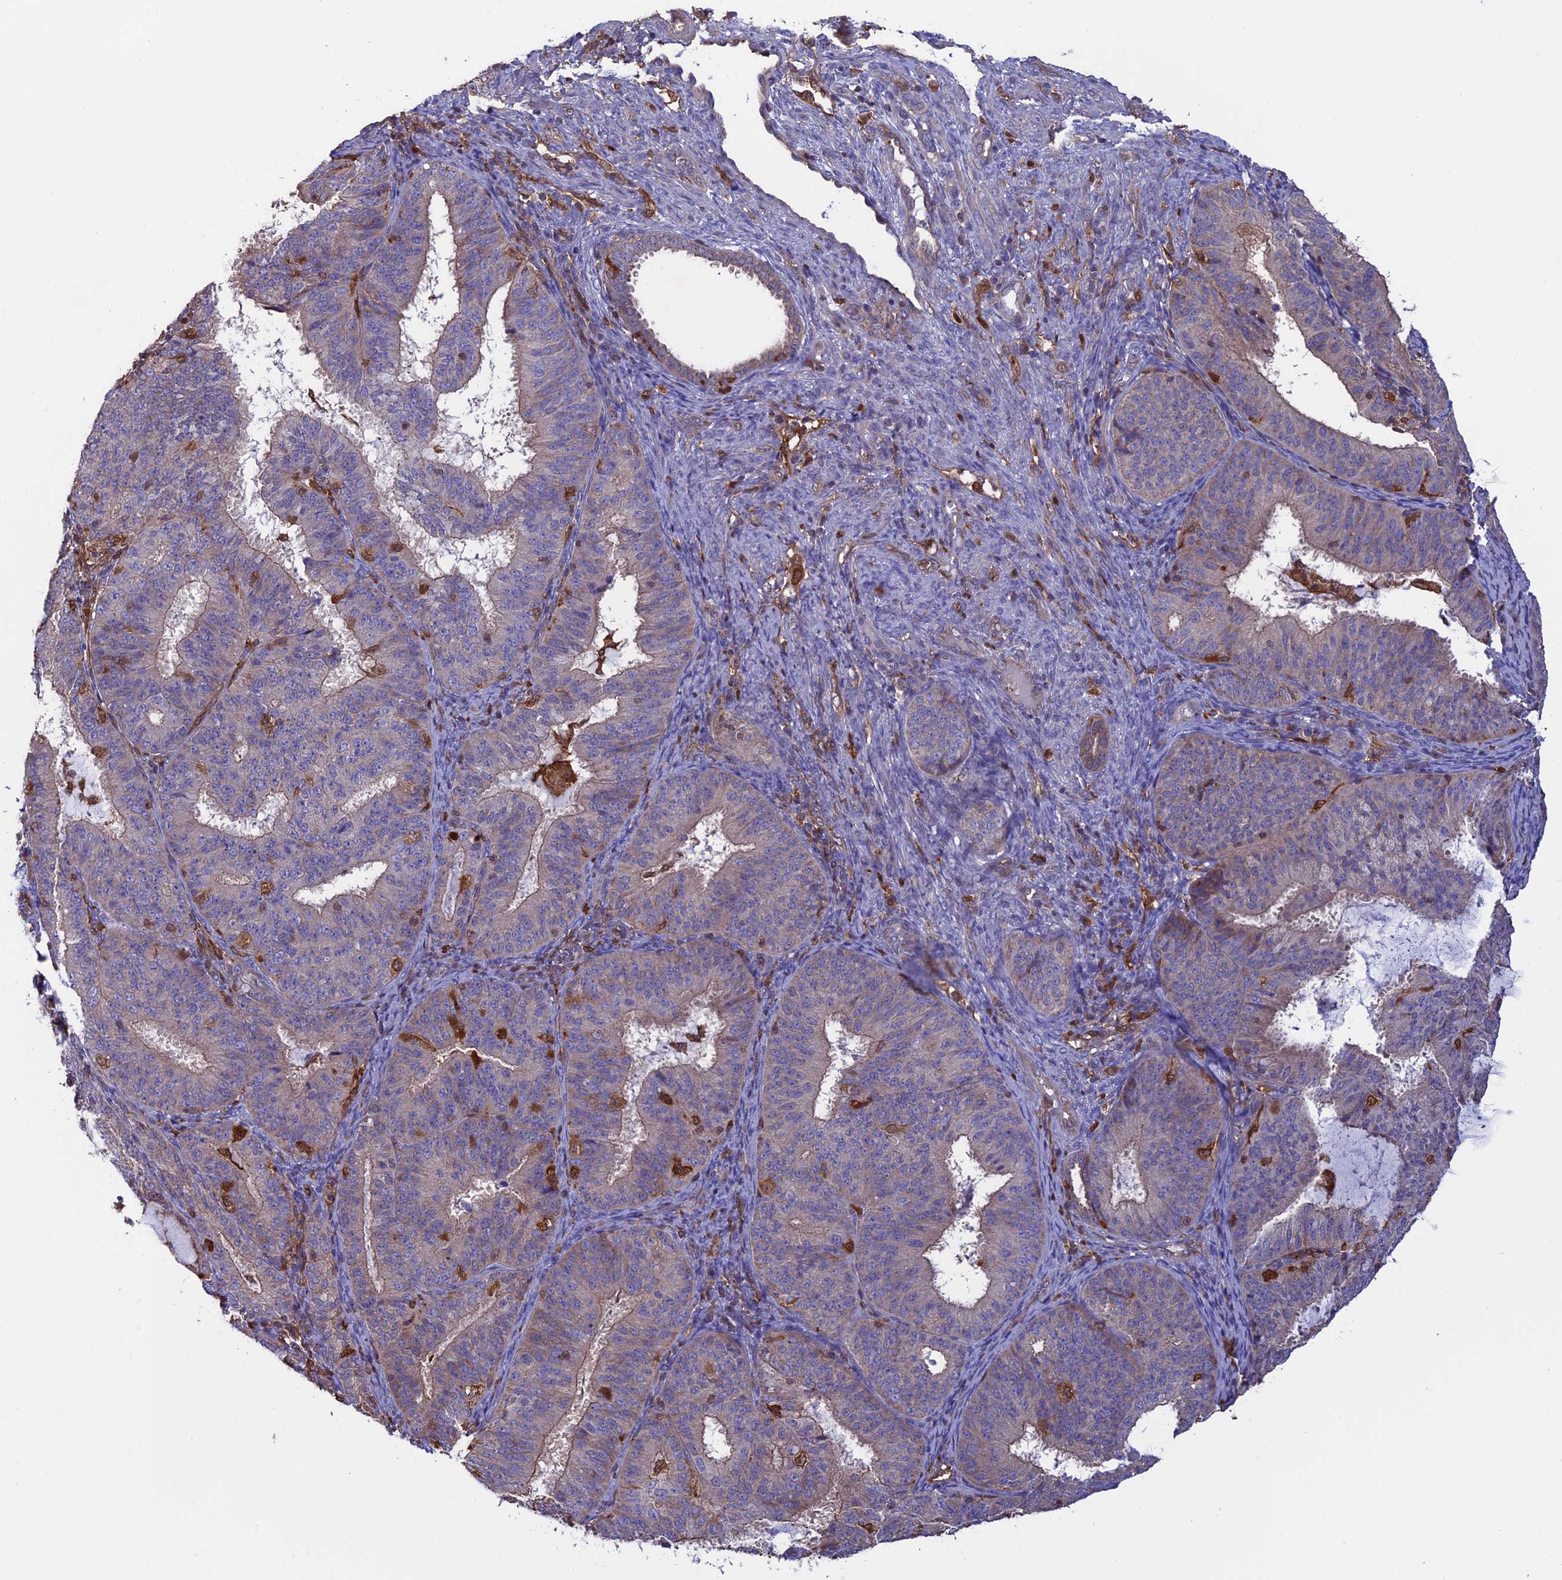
{"staining": {"intensity": "weak", "quantity": "<25%", "location": "cytoplasmic/membranous"}, "tissue": "endometrial cancer", "cell_type": "Tumor cells", "image_type": "cancer", "snomed": [{"axis": "morphology", "description": "Adenocarcinoma, NOS"}, {"axis": "topography", "description": "Endometrium"}], "caption": "Tumor cells show no significant staining in endometrial cancer (adenocarcinoma).", "gene": "ARHGAP18", "patient": {"sex": "female", "age": 51}}